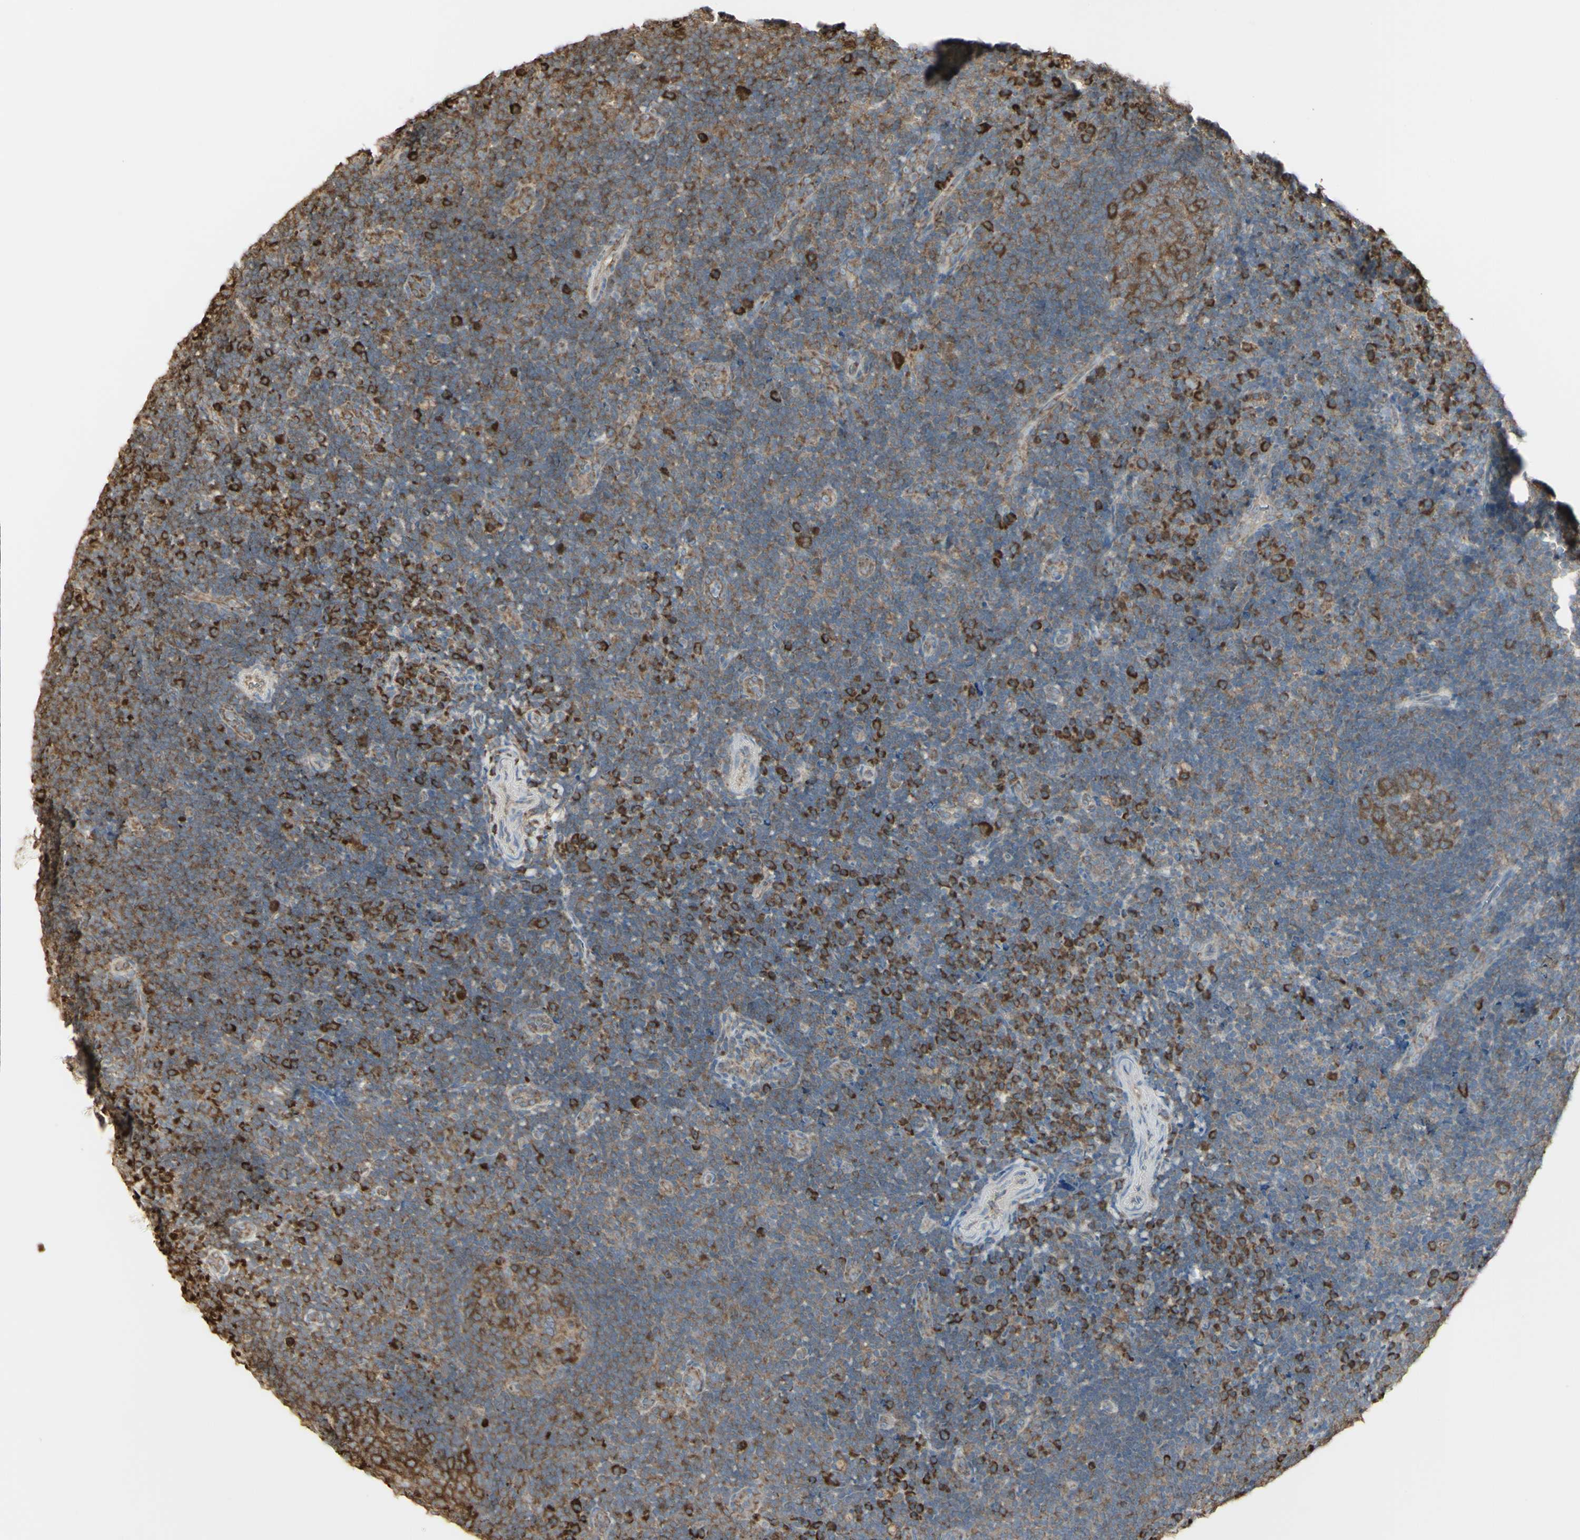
{"staining": {"intensity": "moderate", "quantity": ">75%", "location": "cytoplasmic/membranous"}, "tissue": "tonsil", "cell_type": "Germinal center cells", "image_type": "normal", "snomed": [{"axis": "morphology", "description": "Normal tissue, NOS"}, {"axis": "topography", "description": "Tonsil"}], "caption": "Immunohistochemistry histopathology image of normal tonsil stained for a protein (brown), which displays medium levels of moderate cytoplasmic/membranous staining in about >75% of germinal center cells.", "gene": "EEF1B2", "patient": {"sex": "female", "age": 40}}